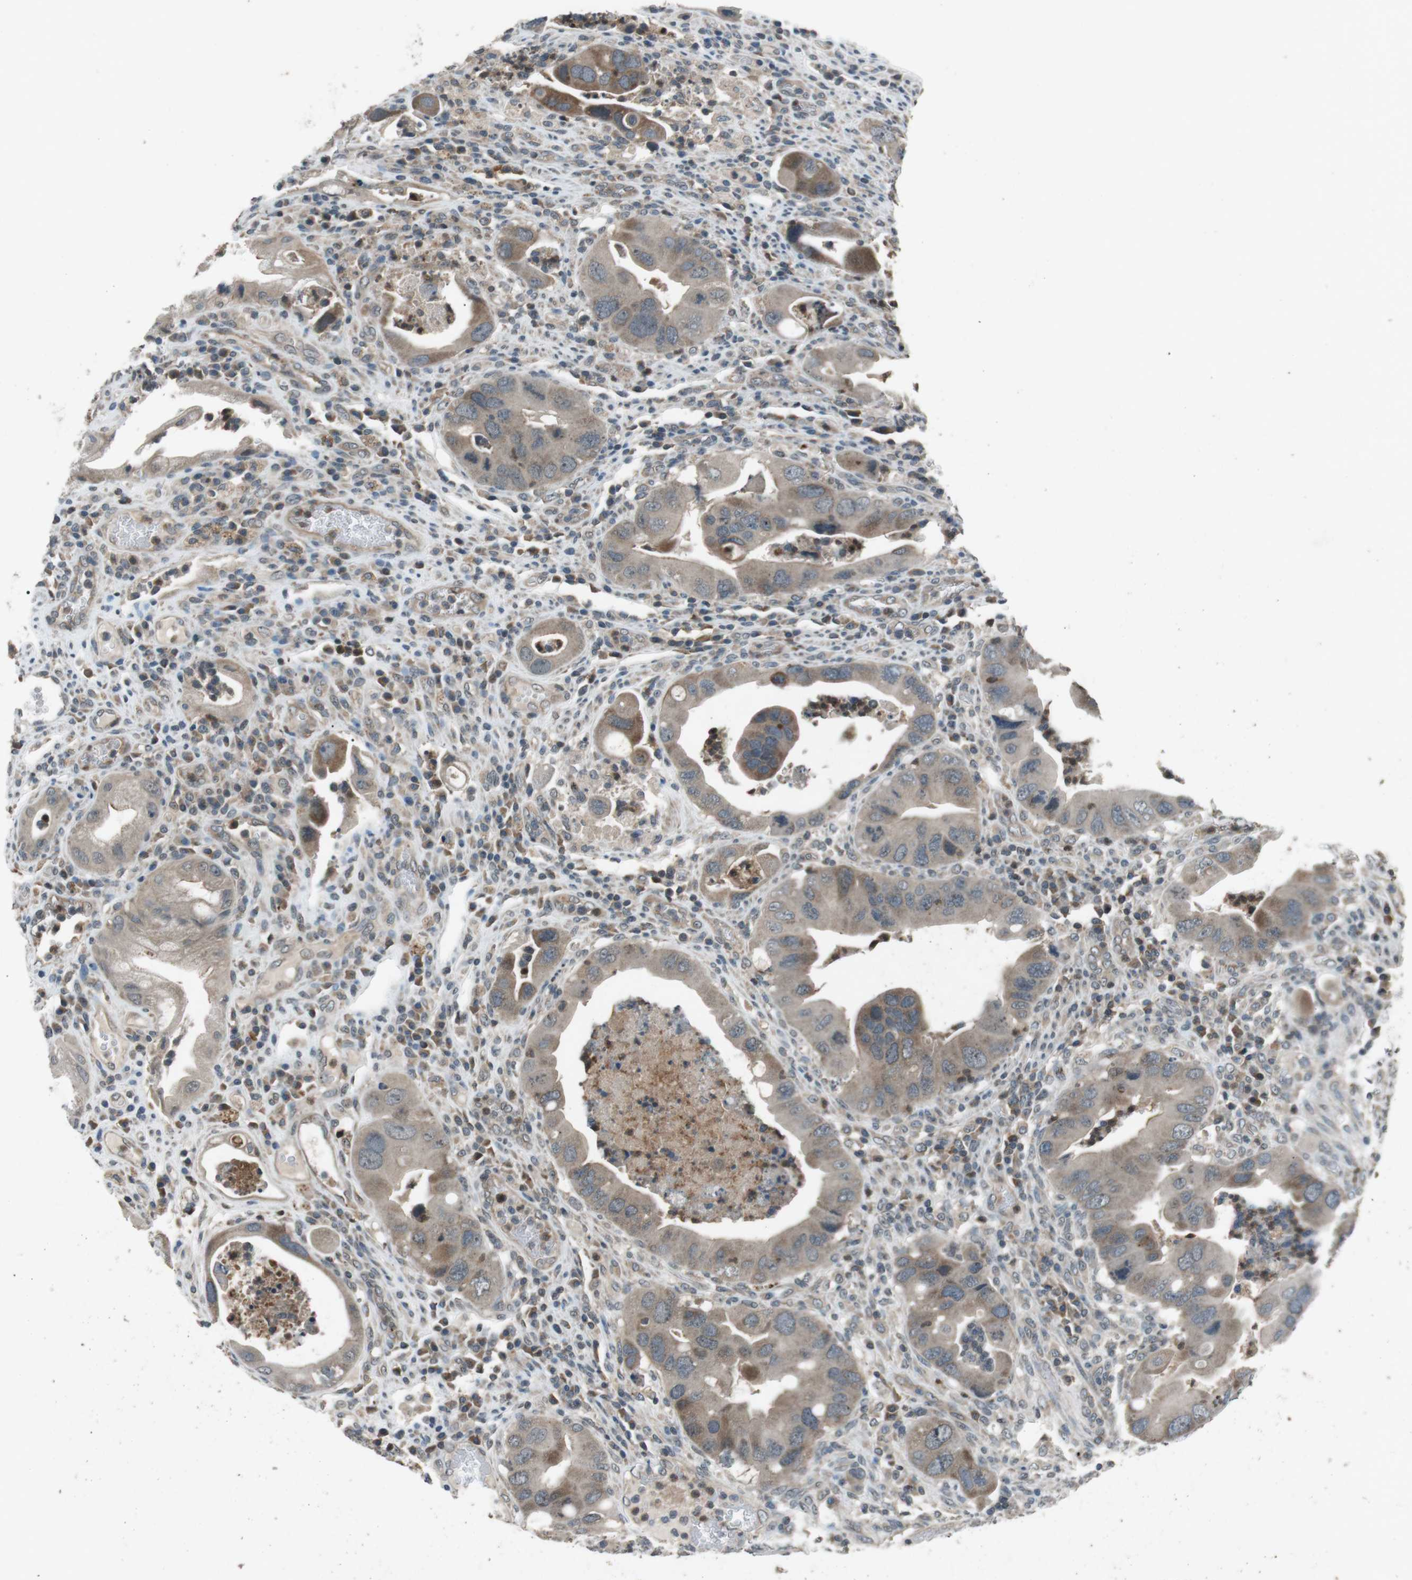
{"staining": {"intensity": "moderate", "quantity": "<25%", "location": "cytoplasmic/membranous"}, "tissue": "colorectal cancer", "cell_type": "Tumor cells", "image_type": "cancer", "snomed": [{"axis": "morphology", "description": "Adenocarcinoma, NOS"}, {"axis": "topography", "description": "Rectum"}], "caption": "Colorectal cancer tissue displays moderate cytoplasmic/membranous expression in about <25% of tumor cells", "gene": "NEK7", "patient": {"sex": "female", "age": 57}}